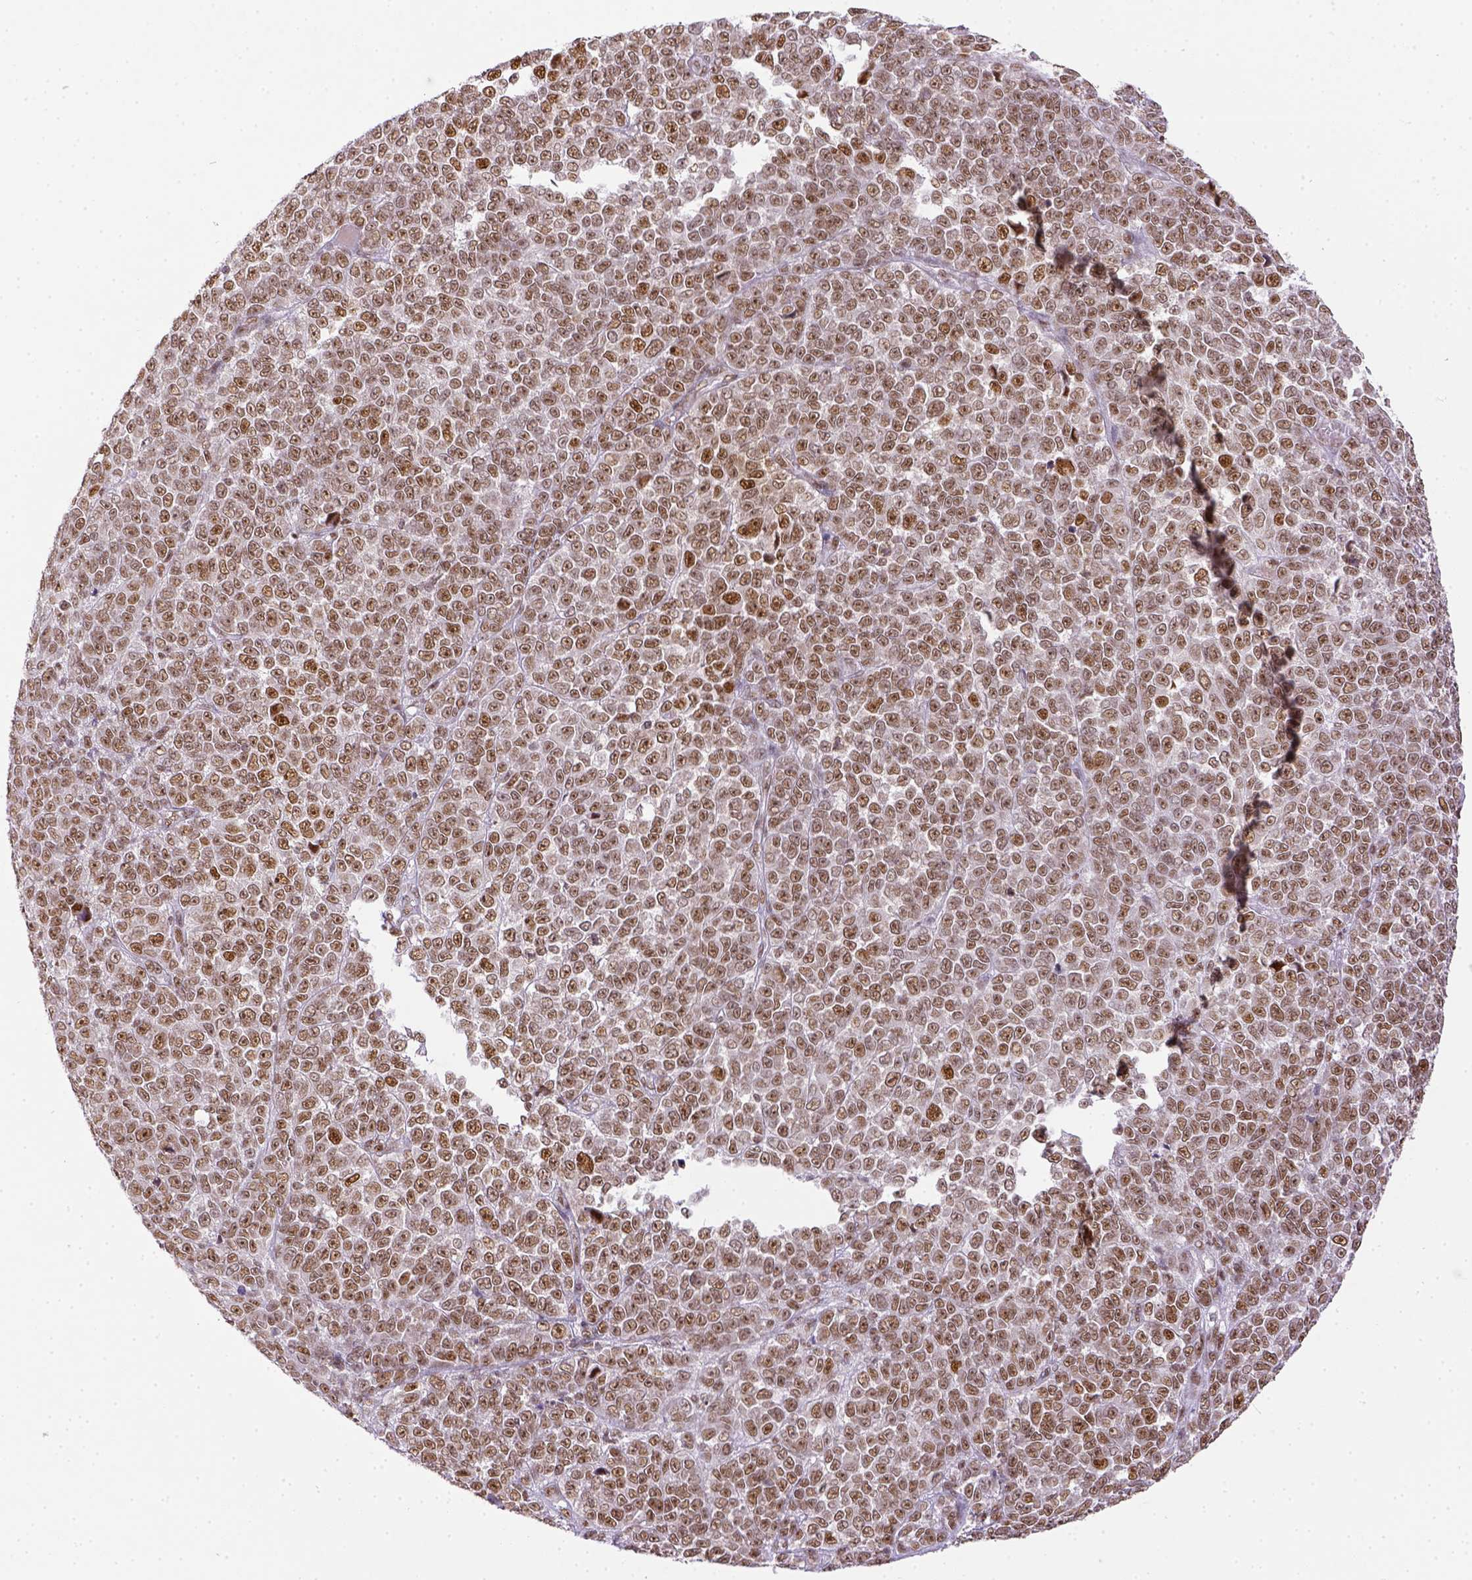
{"staining": {"intensity": "moderate", "quantity": ">75%", "location": "nuclear"}, "tissue": "melanoma", "cell_type": "Tumor cells", "image_type": "cancer", "snomed": [{"axis": "morphology", "description": "Malignant melanoma, NOS"}, {"axis": "topography", "description": "Skin"}], "caption": "Tumor cells exhibit medium levels of moderate nuclear expression in about >75% of cells in malignant melanoma.", "gene": "ERCC1", "patient": {"sex": "female", "age": 95}}